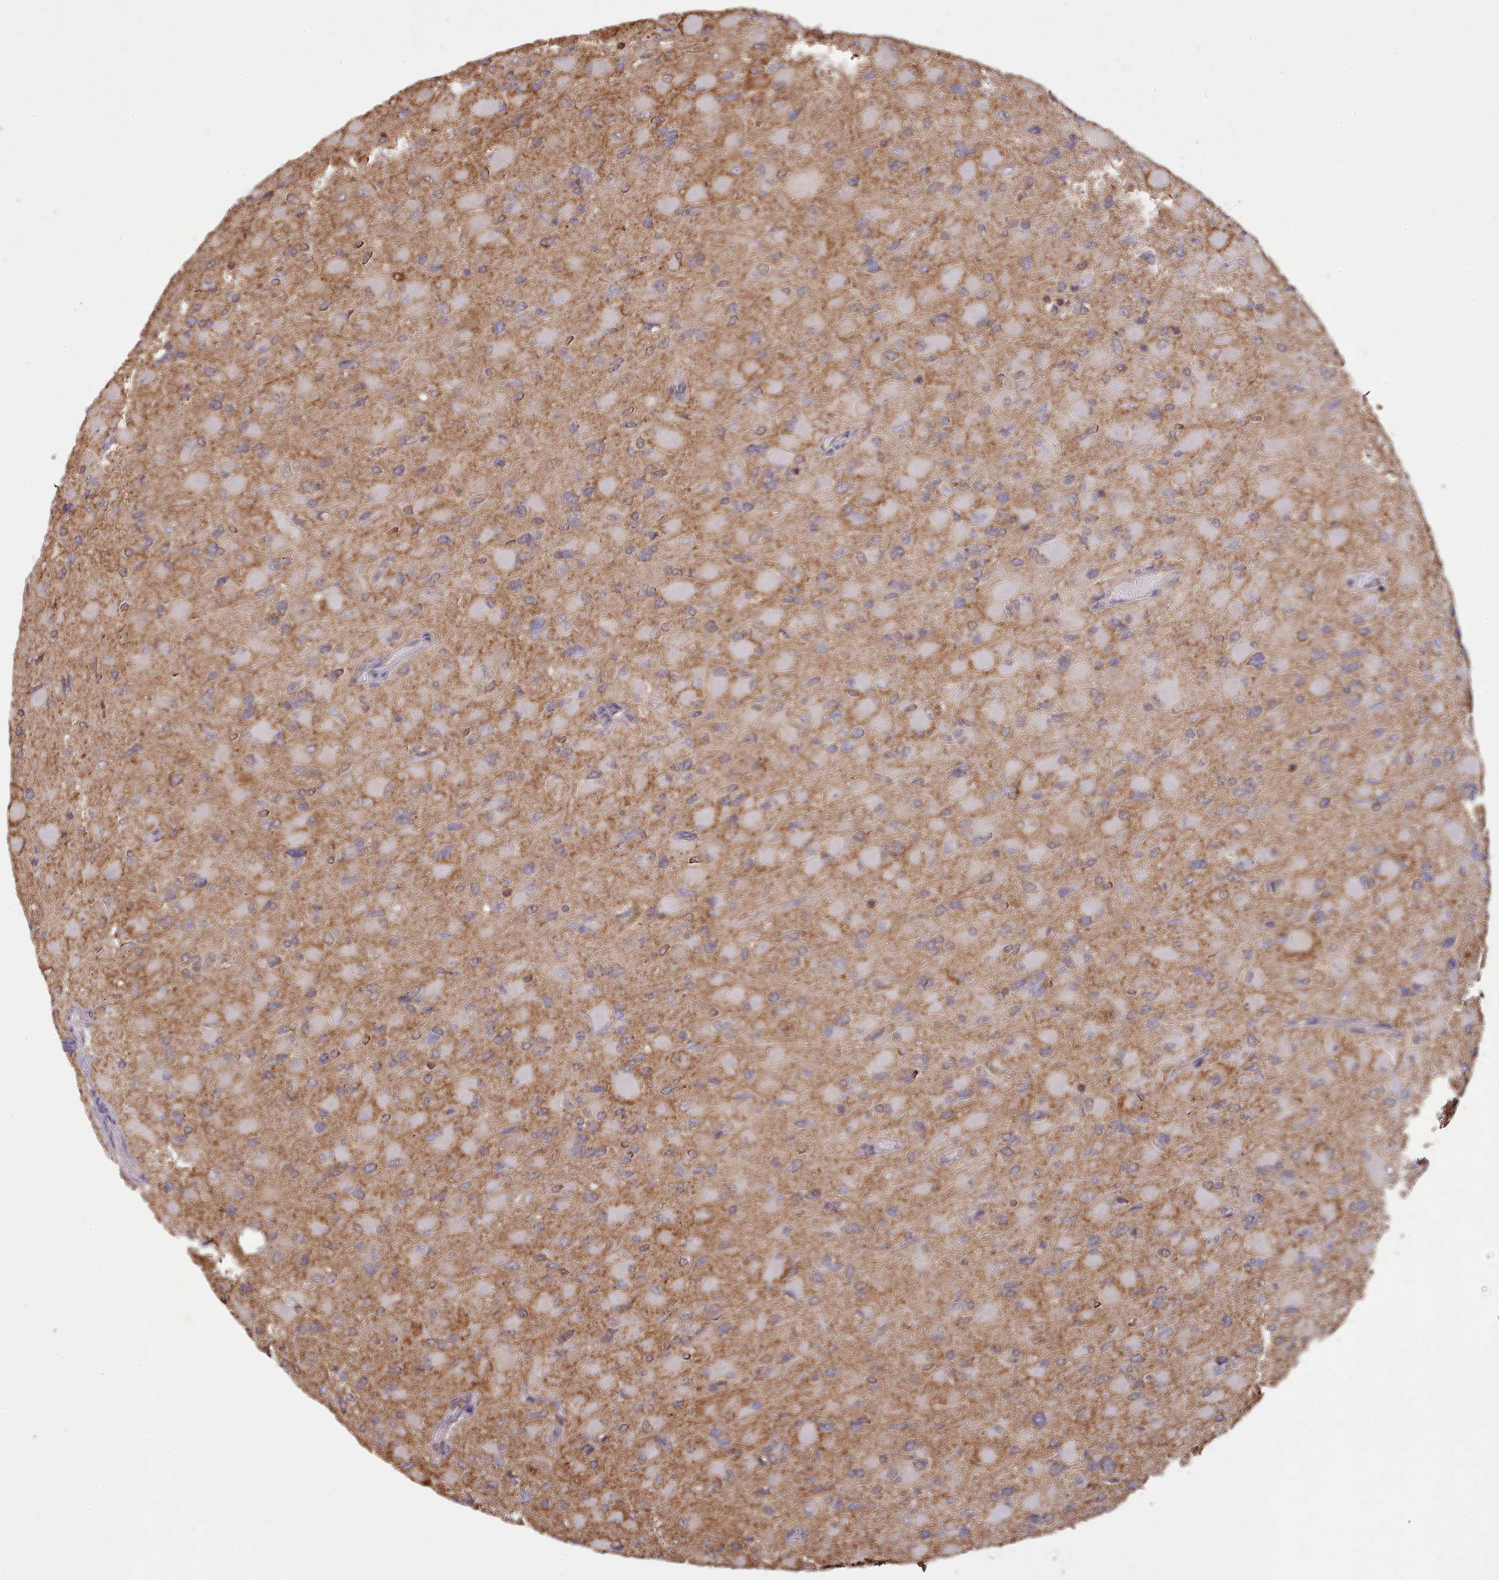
{"staining": {"intensity": "negative", "quantity": "none", "location": "none"}, "tissue": "glioma", "cell_type": "Tumor cells", "image_type": "cancer", "snomed": [{"axis": "morphology", "description": "Glioma, malignant, High grade"}, {"axis": "topography", "description": "Cerebral cortex"}], "caption": "A photomicrograph of malignant high-grade glioma stained for a protein displays no brown staining in tumor cells.", "gene": "METRN", "patient": {"sex": "female", "age": 36}}